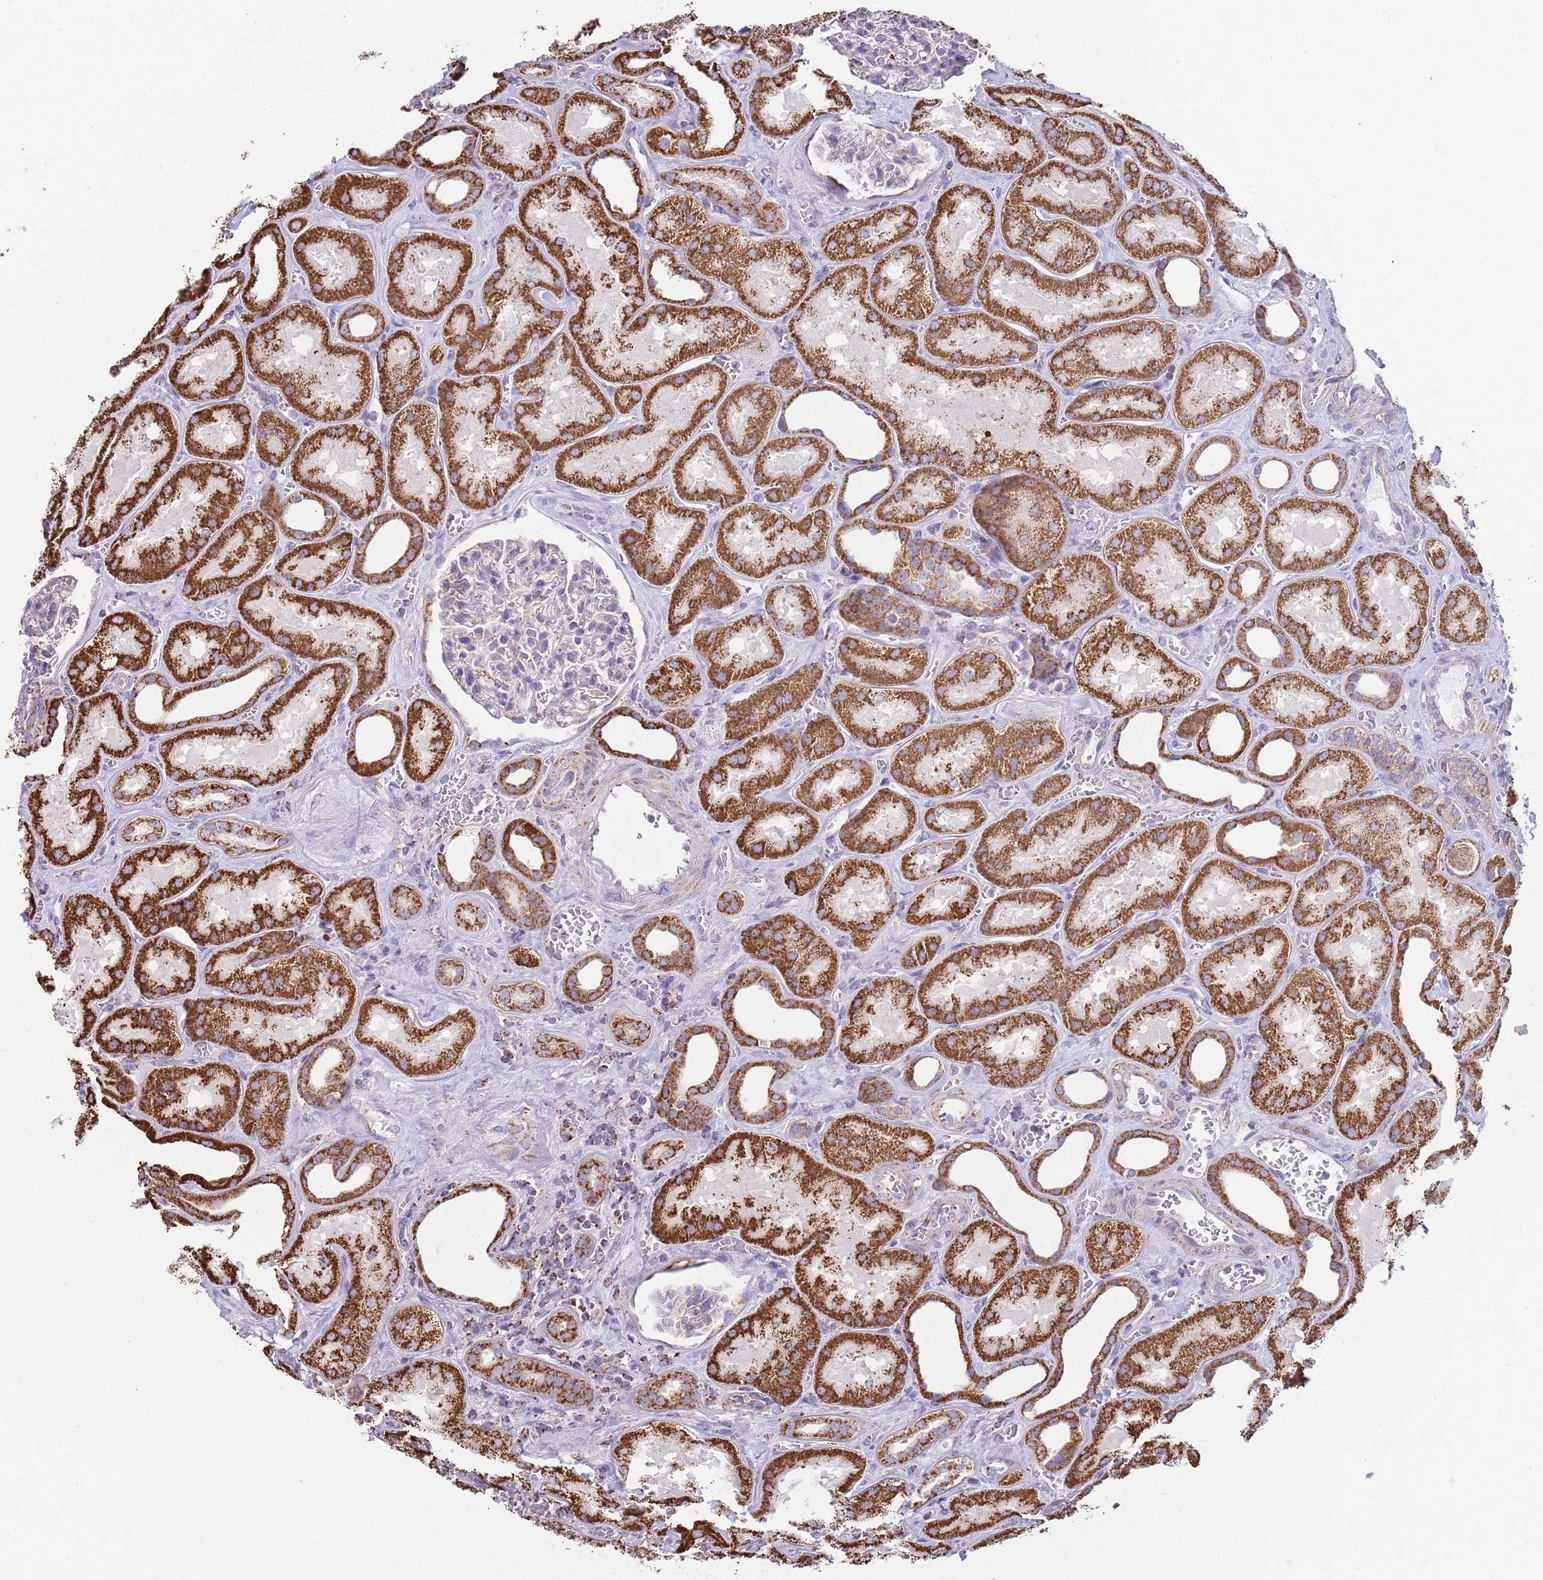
{"staining": {"intensity": "negative", "quantity": "none", "location": "none"}, "tissue": "kidney", "cell_type": "Cells in glomeruli", "image_type": "normal", "snomed": [{"axis": "morphology", "description": "Normal tissue, NOS"}, {"axis": "morphology", "description": "Adenocarcinoma, NOS"}, {"axis": "topography", "description": "Kidney"}], "caption": "Immunohistochemical staining of unremarkable kidney reveals no significant positivity in cells in glomeruli. (DAB immunohistochemistry (IHC) with hematoxylin counter stain).", "gene": "TTLL1", "patient": {"sex": "female", "age": 68}}